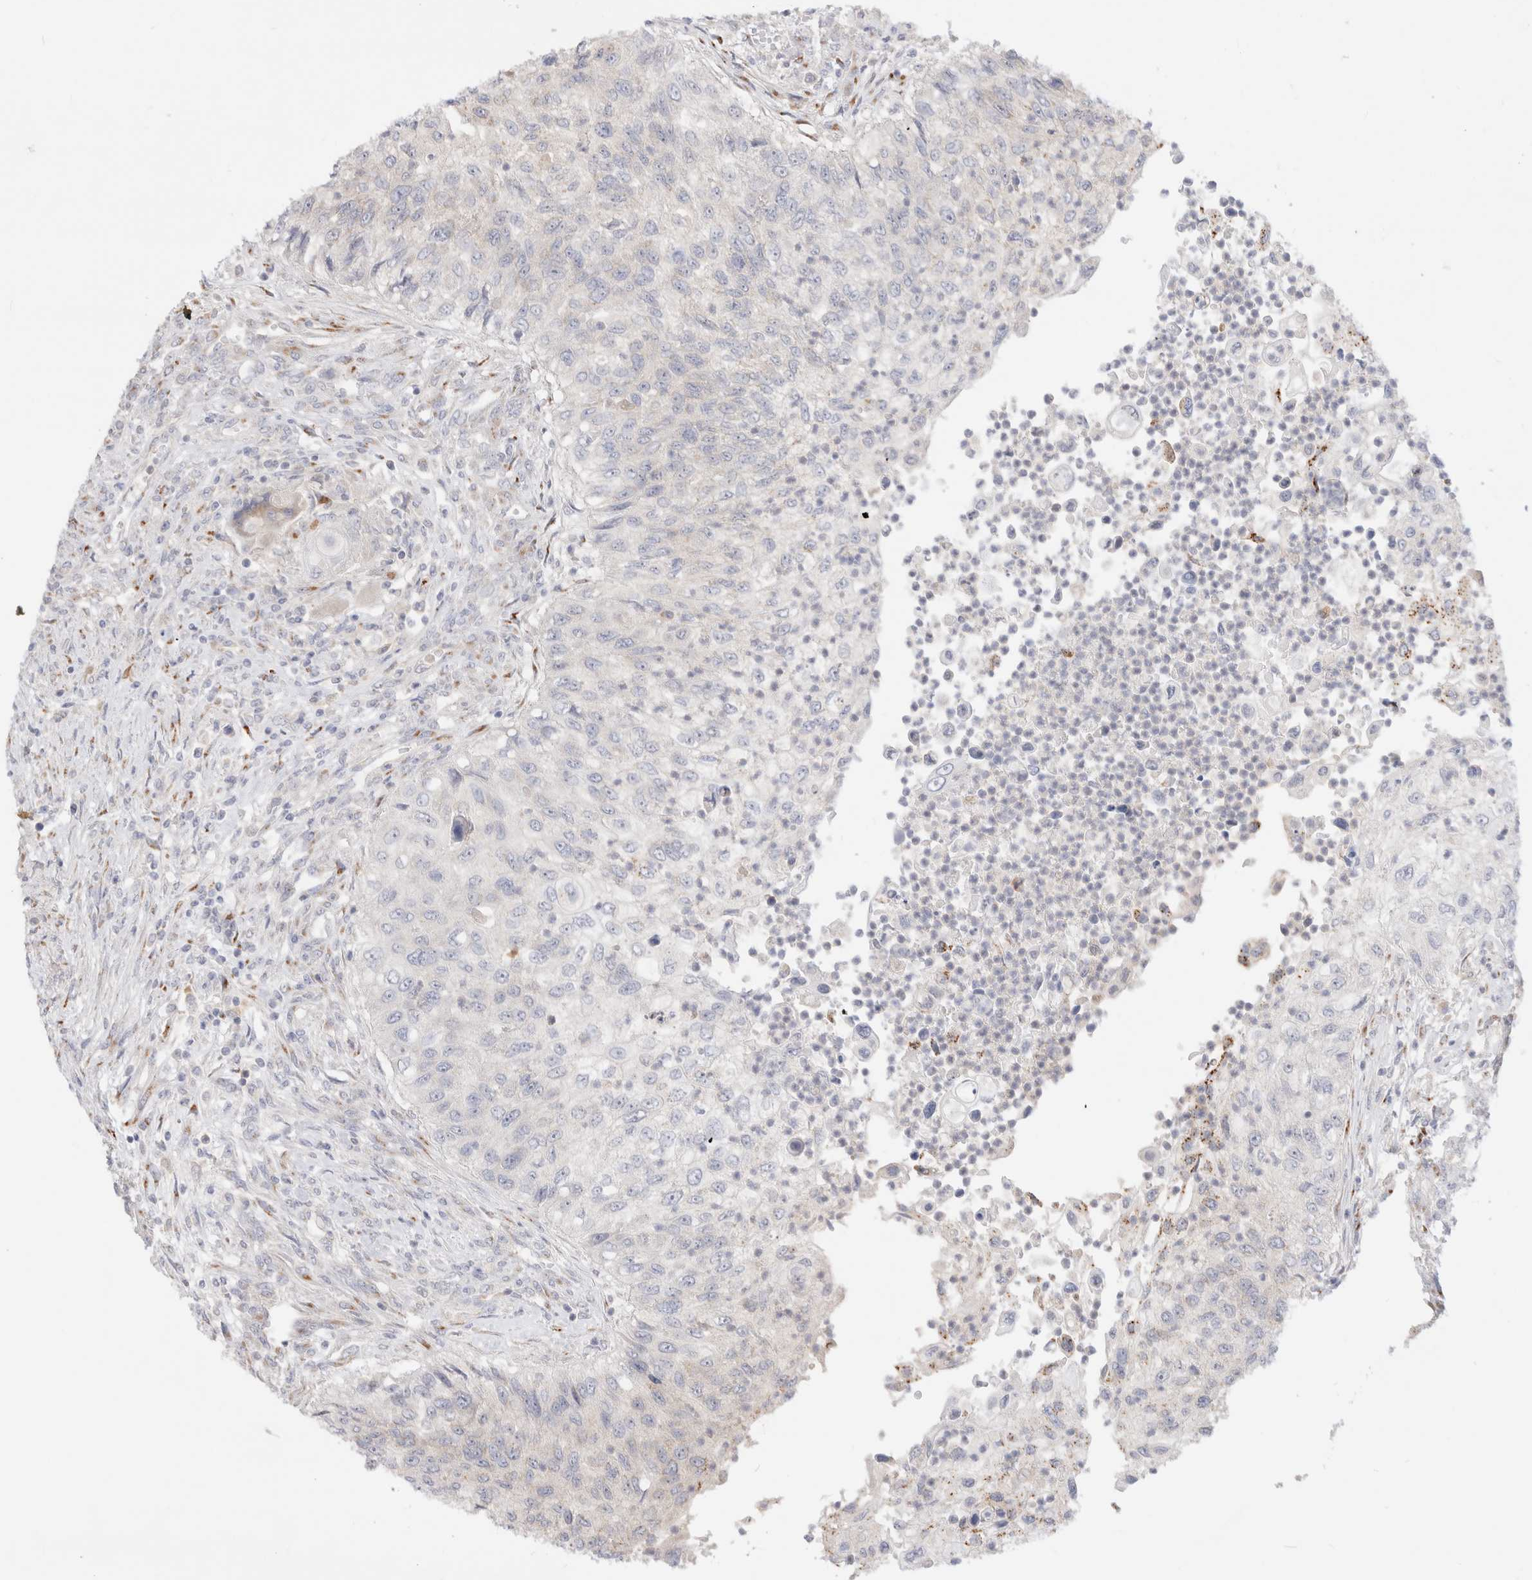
{"staining": {"intensity": "negative", "quantity": "none", "location": "none"}, "tissue": "urothelial cancer", "cell_type": "Tumor cells", "image_type": "cancer", "snomed": [{"axis": "morphology", "description": "Urothelial carcinoma, High grade"}, {"axis": "topography", "description": "Urinary bladder"}], "caption": "Immunohistochemistry micrograph of neoplastic tissue: urothelial carcinoma (high-grade) stained with DAB (3,3'-diaminobenzidine) exhibits no significant protein expression in tumor cells.", "gene": "EFCAB13", "patient": {"sex": "female", "age": 60}}